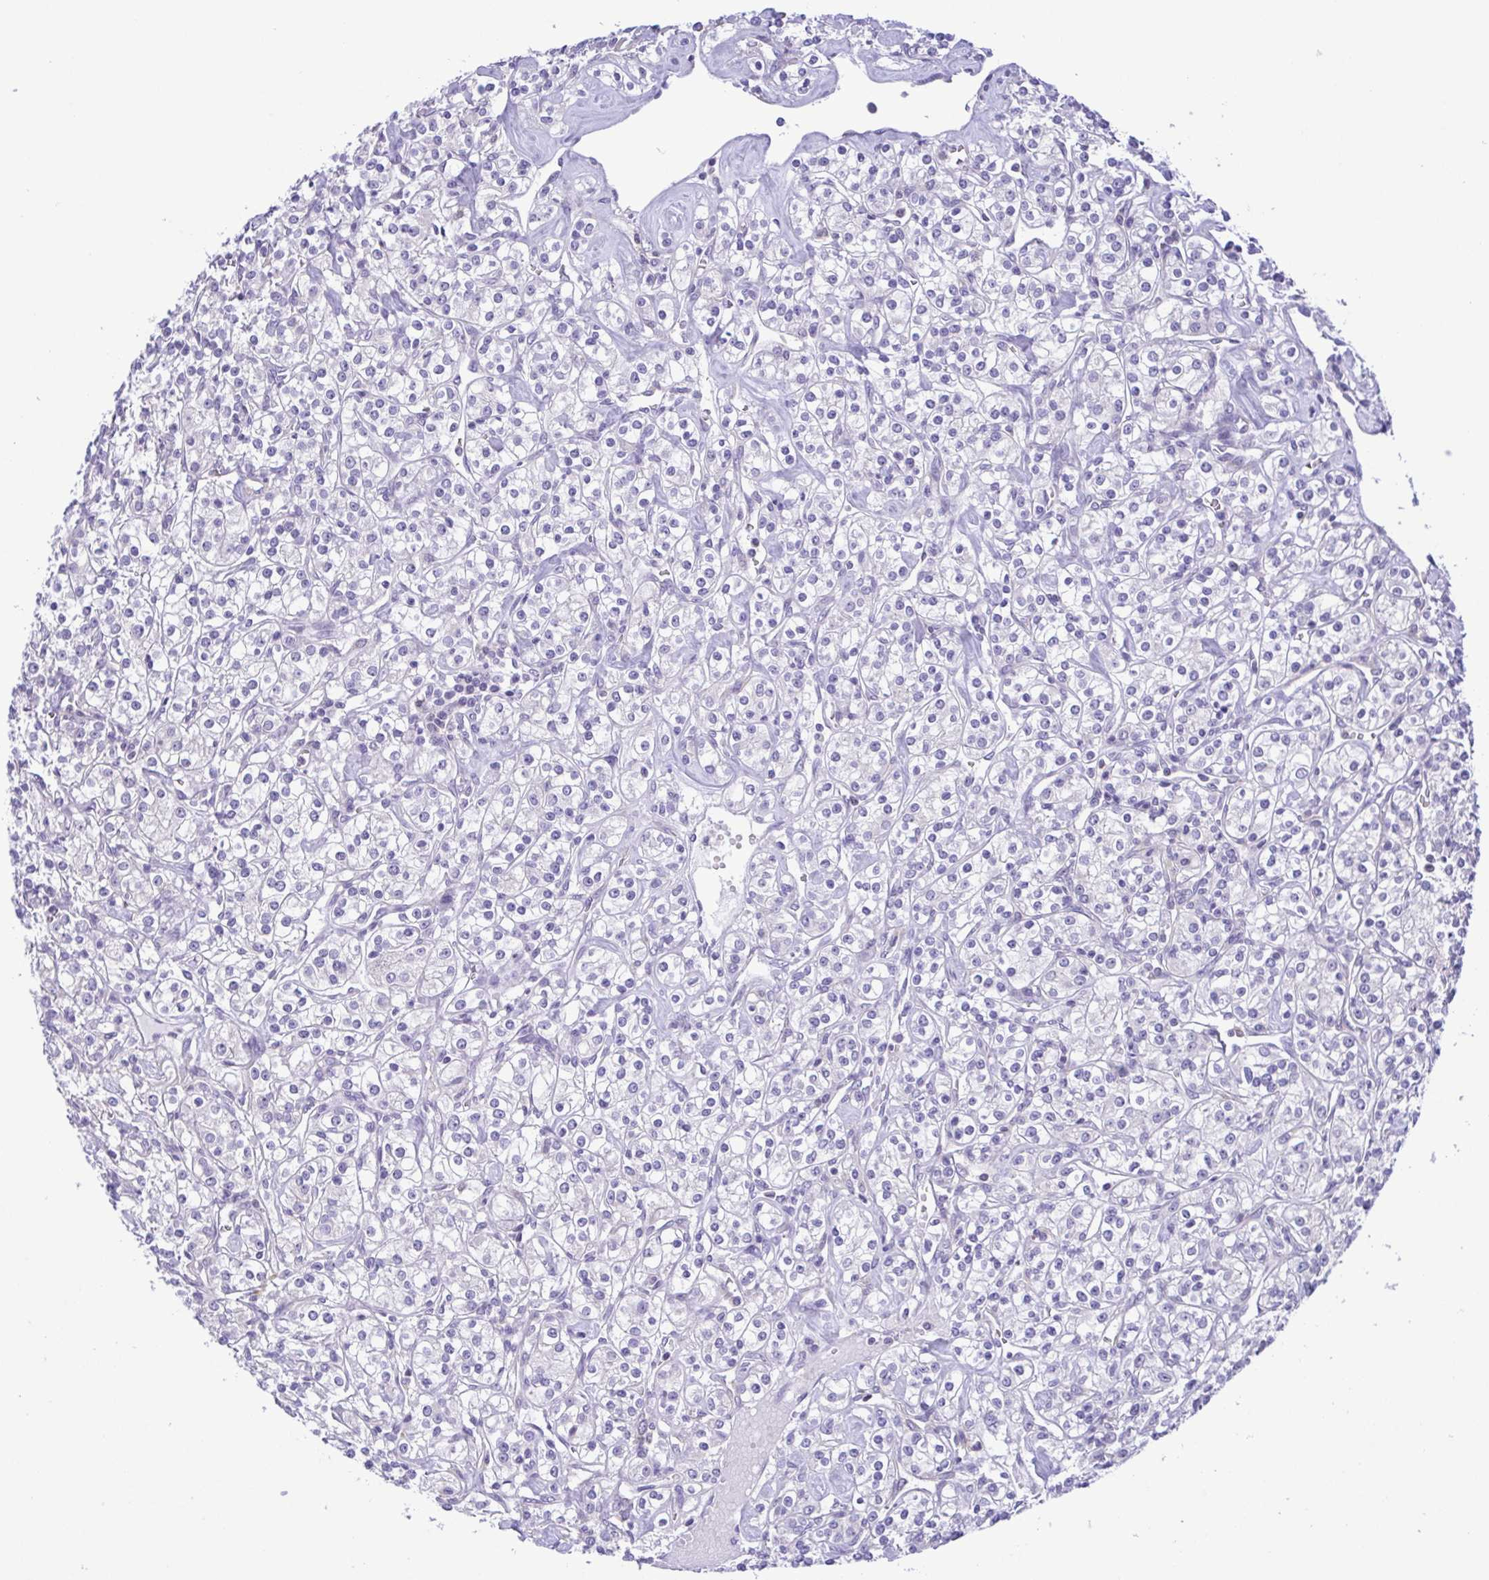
{"staining": {"intensity": "negative", "quantity": "none", "location": "none"}, "tissue": "renal cancer", "cell_type": "Tumor cells", "image_type": "cancer", "snomed": [{"axis": "morphology", "description": "Adenocarcinoma, NOS"}, {"axis": "topography", "description": "Kidney"}], "caption": "This is an immunohistochemistry image of human adenocarcinoma (renal). There is no staining in tumor cells.", "gene": "TNNI3", "patient": {"sex": "male", "age": 77}}